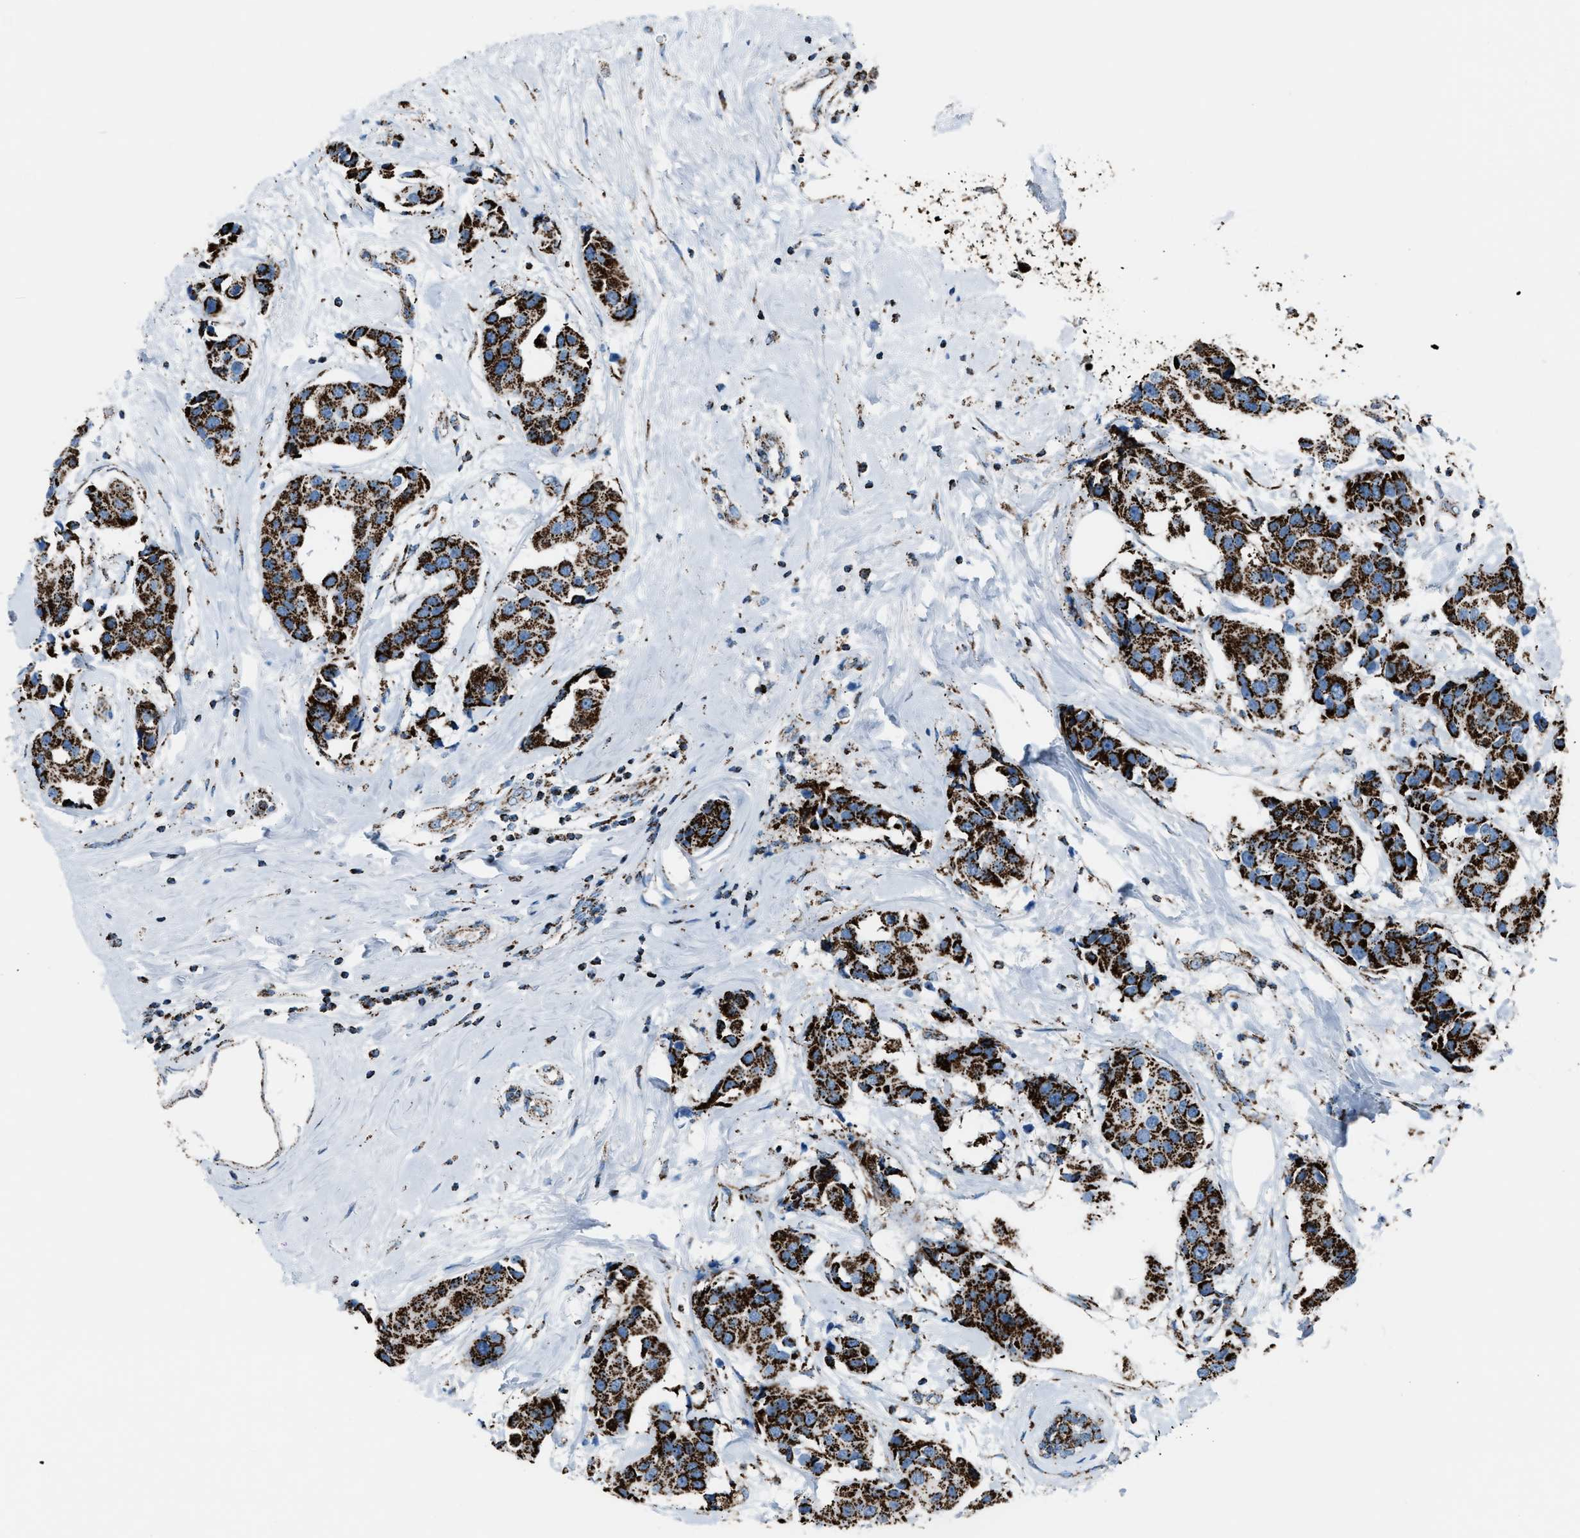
{"staining": {"intensity": "strong", "quantity": ">75%", "location": "cytoplasmic/membranous"}, "tissue": "breast cancer", "cell_type": "Tumor cells", "image_type": "cancer", "snomed": [{"axis": "morphology", "description": "Normal tissue, NOS"}, {"axis": "morphology", "description": "Duct carcinoma"}, {"axis": "topography", "description": "Breast"}], "caption": "Immunohistochemical staining of human invasive ductal carcinoma (breast) demonstrates high levels of strong cytoplasmic/membranous positivity in approximately >75% of tumor cells.", "gene": "MDH2", "patient": {"sex": "female", "age": 39}}